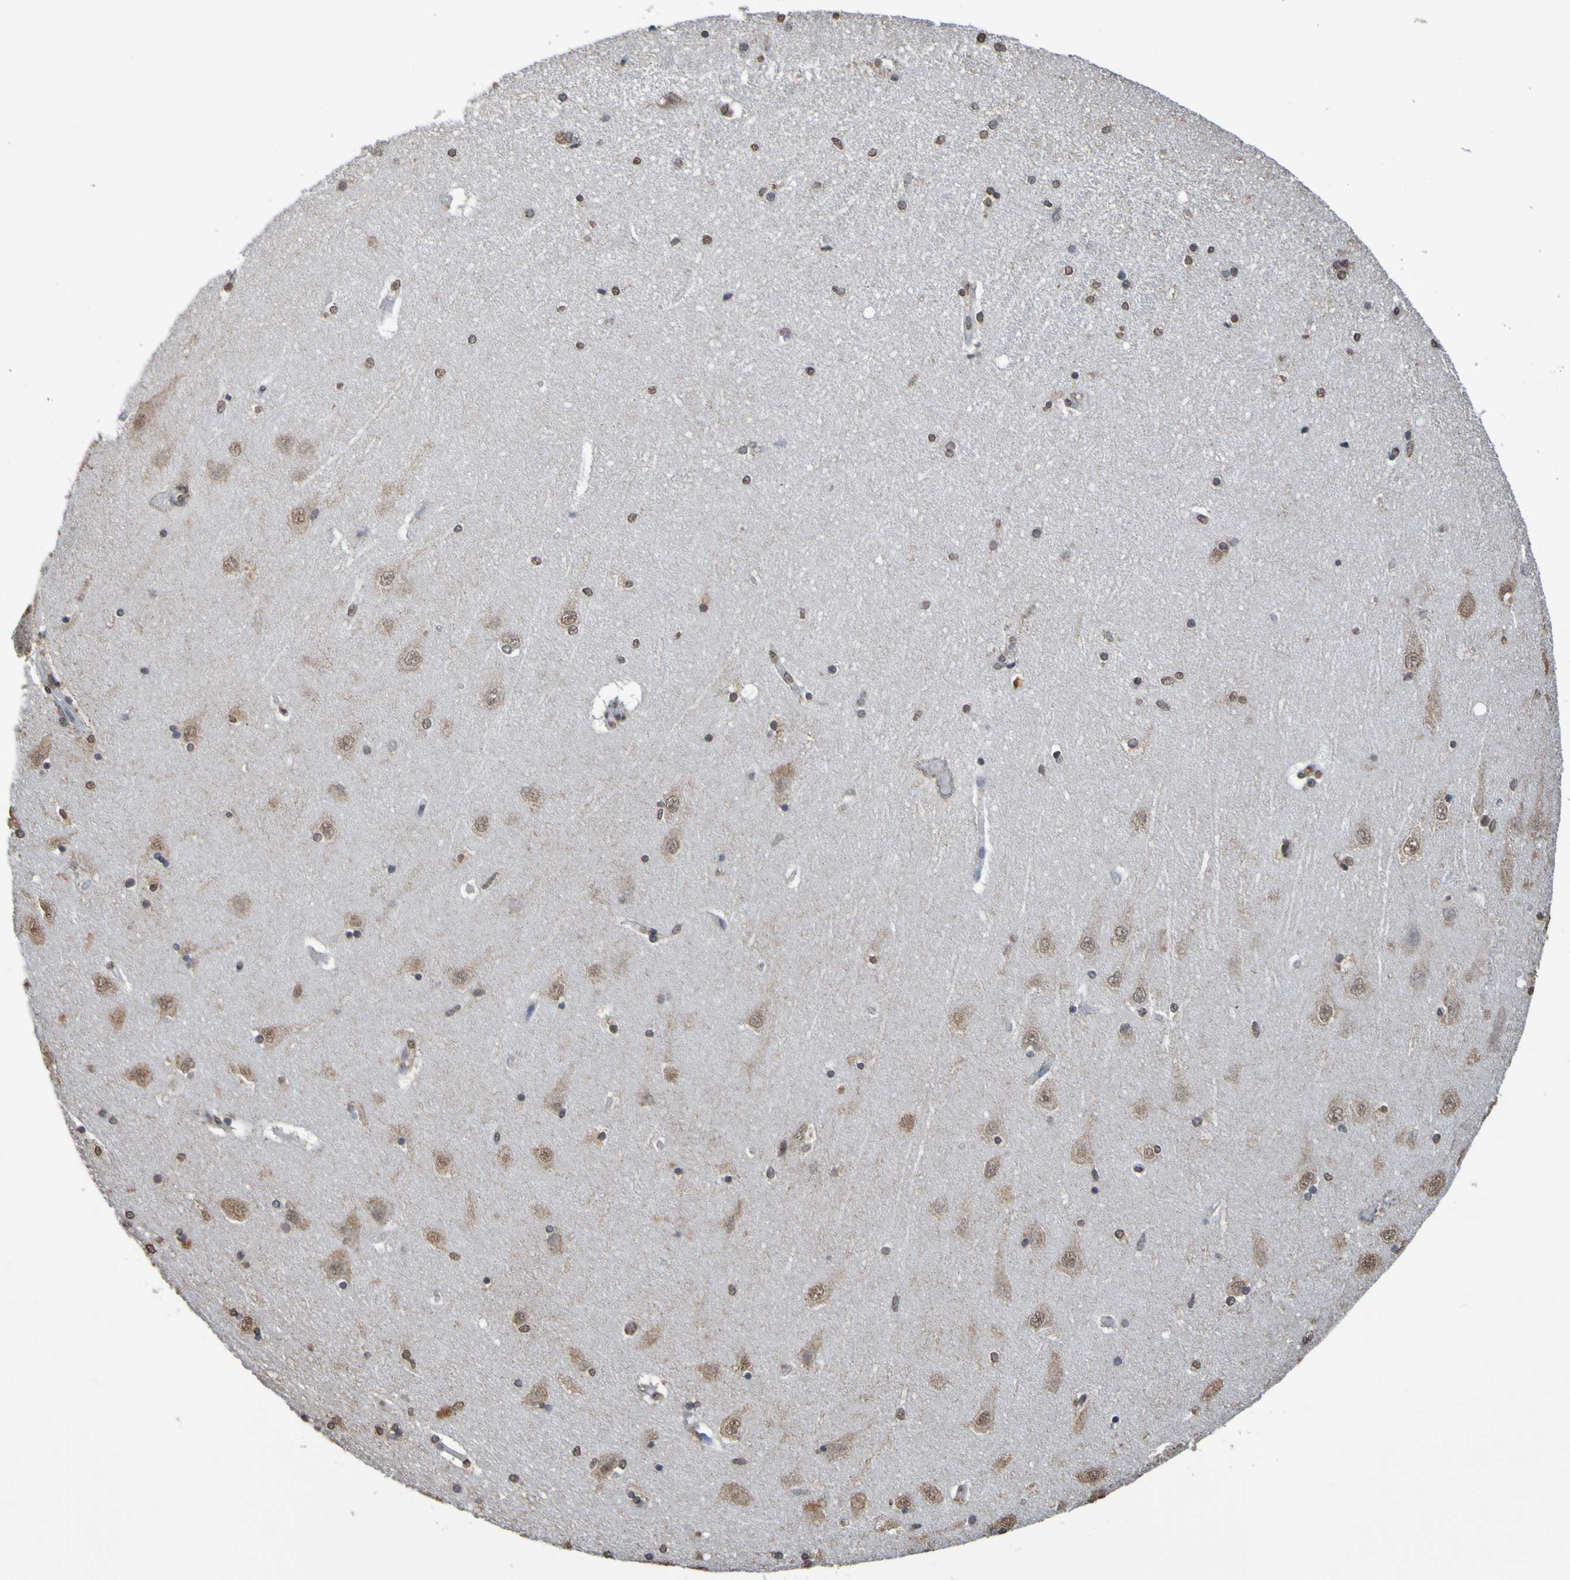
{"staining": {"intensity": "moderate", "quantity": ">75%", "location": "nuclear"}, "tissue": "hippocampus", "cell_type": "Glial cells", "image_type": "normal", "snomed": [{"axis": "morphology", "description": "Normal tissue, NOS"}, {"axis": "topography", "description": "Hippocampus"}], "caption": "Hippocampus was stained to show a protein in brown. There is medium levels of moderate nuclear positivity in approximately >75% of glial cells. The protein of interest is stained brown, and the nuclei are stained in blue (DAB IHC with brightfield microscopy, high magnification).", "gene": "ALKBH2", "patient": {"sex": "female", "age": 54}}